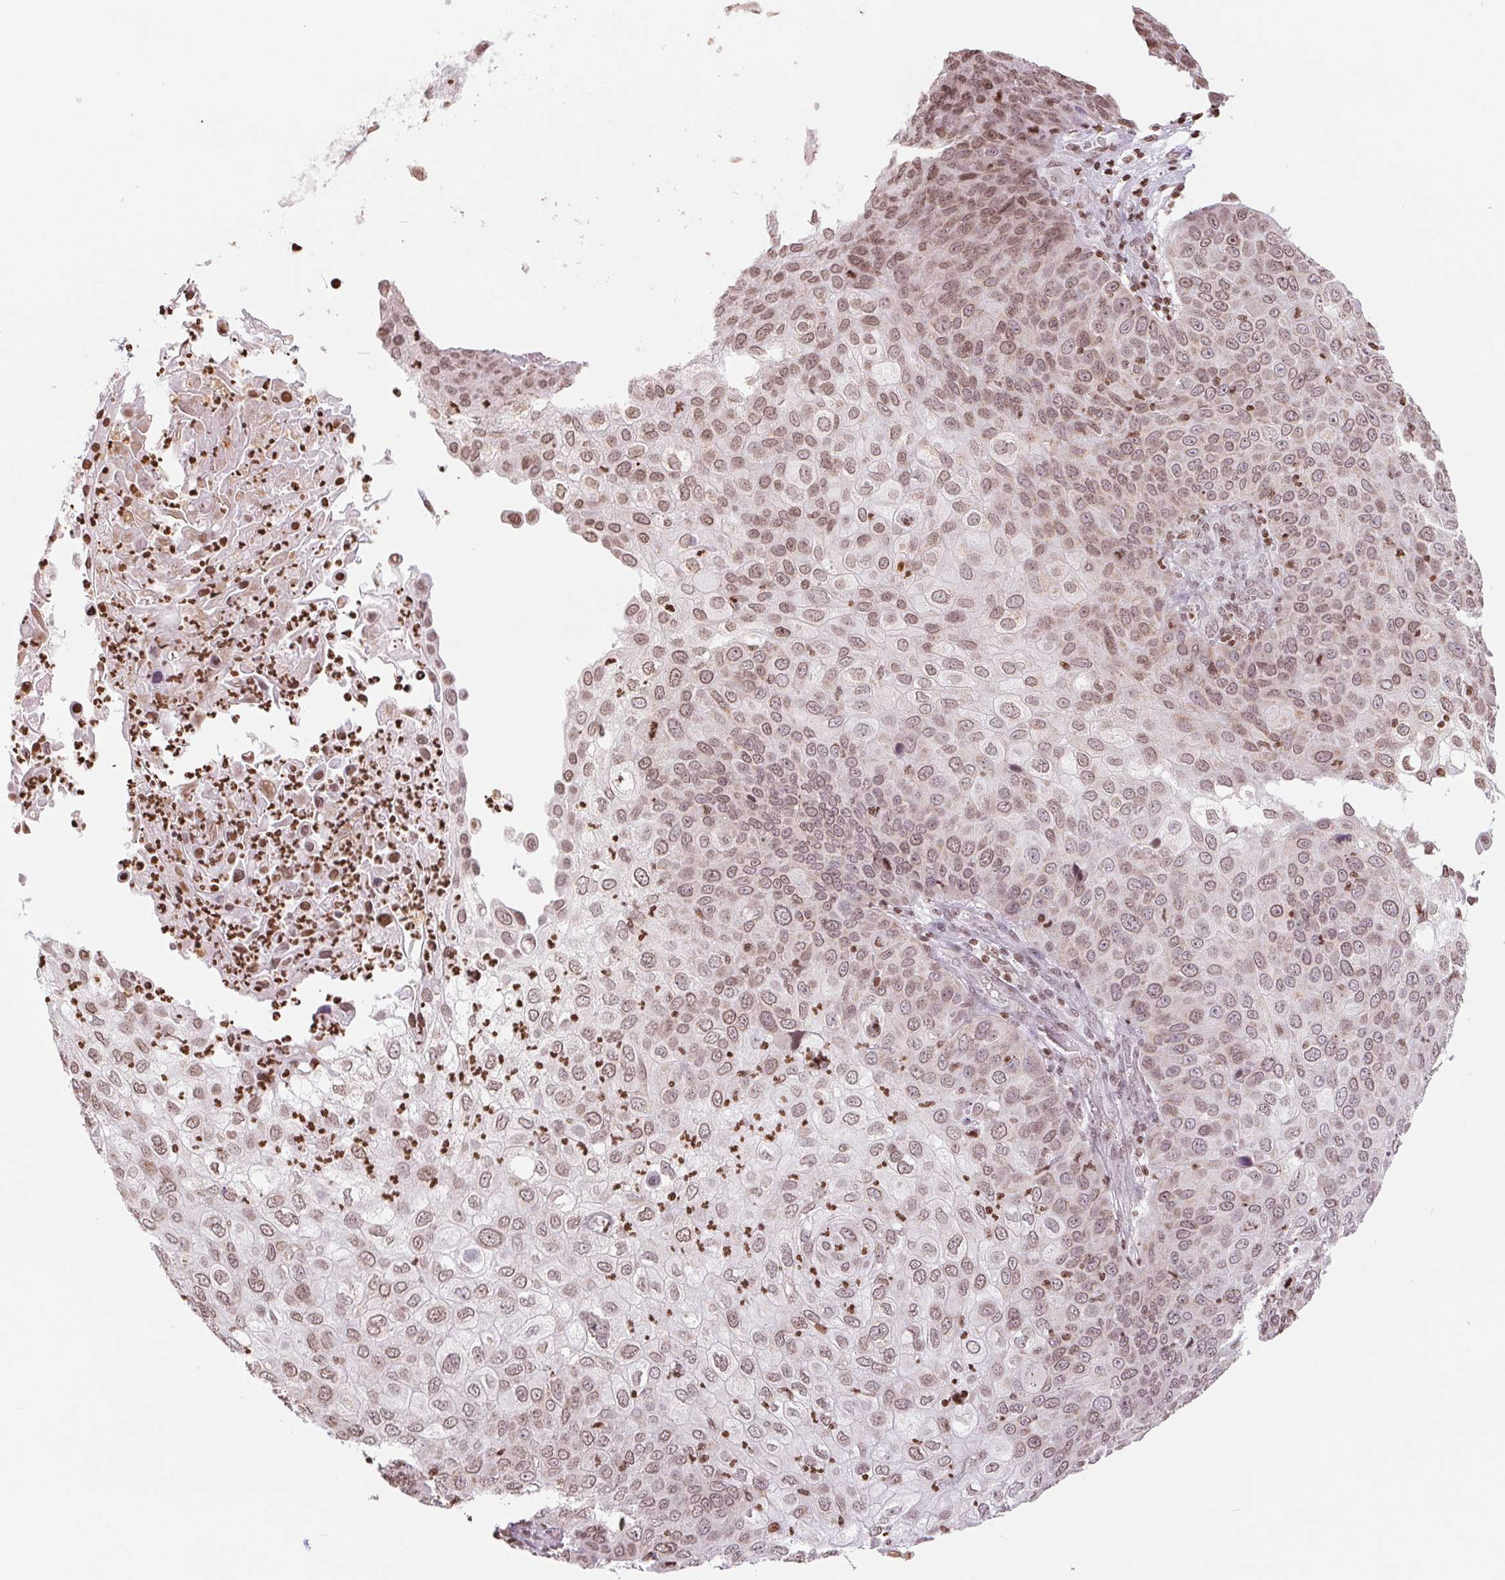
{"staining": {"intensity": "moderate", "quantity": ">75%", "location": "cytoplasmic/membranous,nuclear"}, "tissue": "skin cancer", "cell_type": "Tumor cells", "image_type": "cancer", "snomed": [{"axis": "morphology", "description": "Squamous cell carcinoma, NOS"}, {"axis": "topography", "description": "Skin"}], "caption": "DAB (3,3'-diaminobenzidine) immunohistochemical staining of skin cancer (squamous cell carcinoma) exhibits moderate cytoplasmic/membranous and nuclear protein positivity in approximately >75% of tumor cells.", "gene": "SMIM12", "patient": {"sex": "male", "age": 87}}